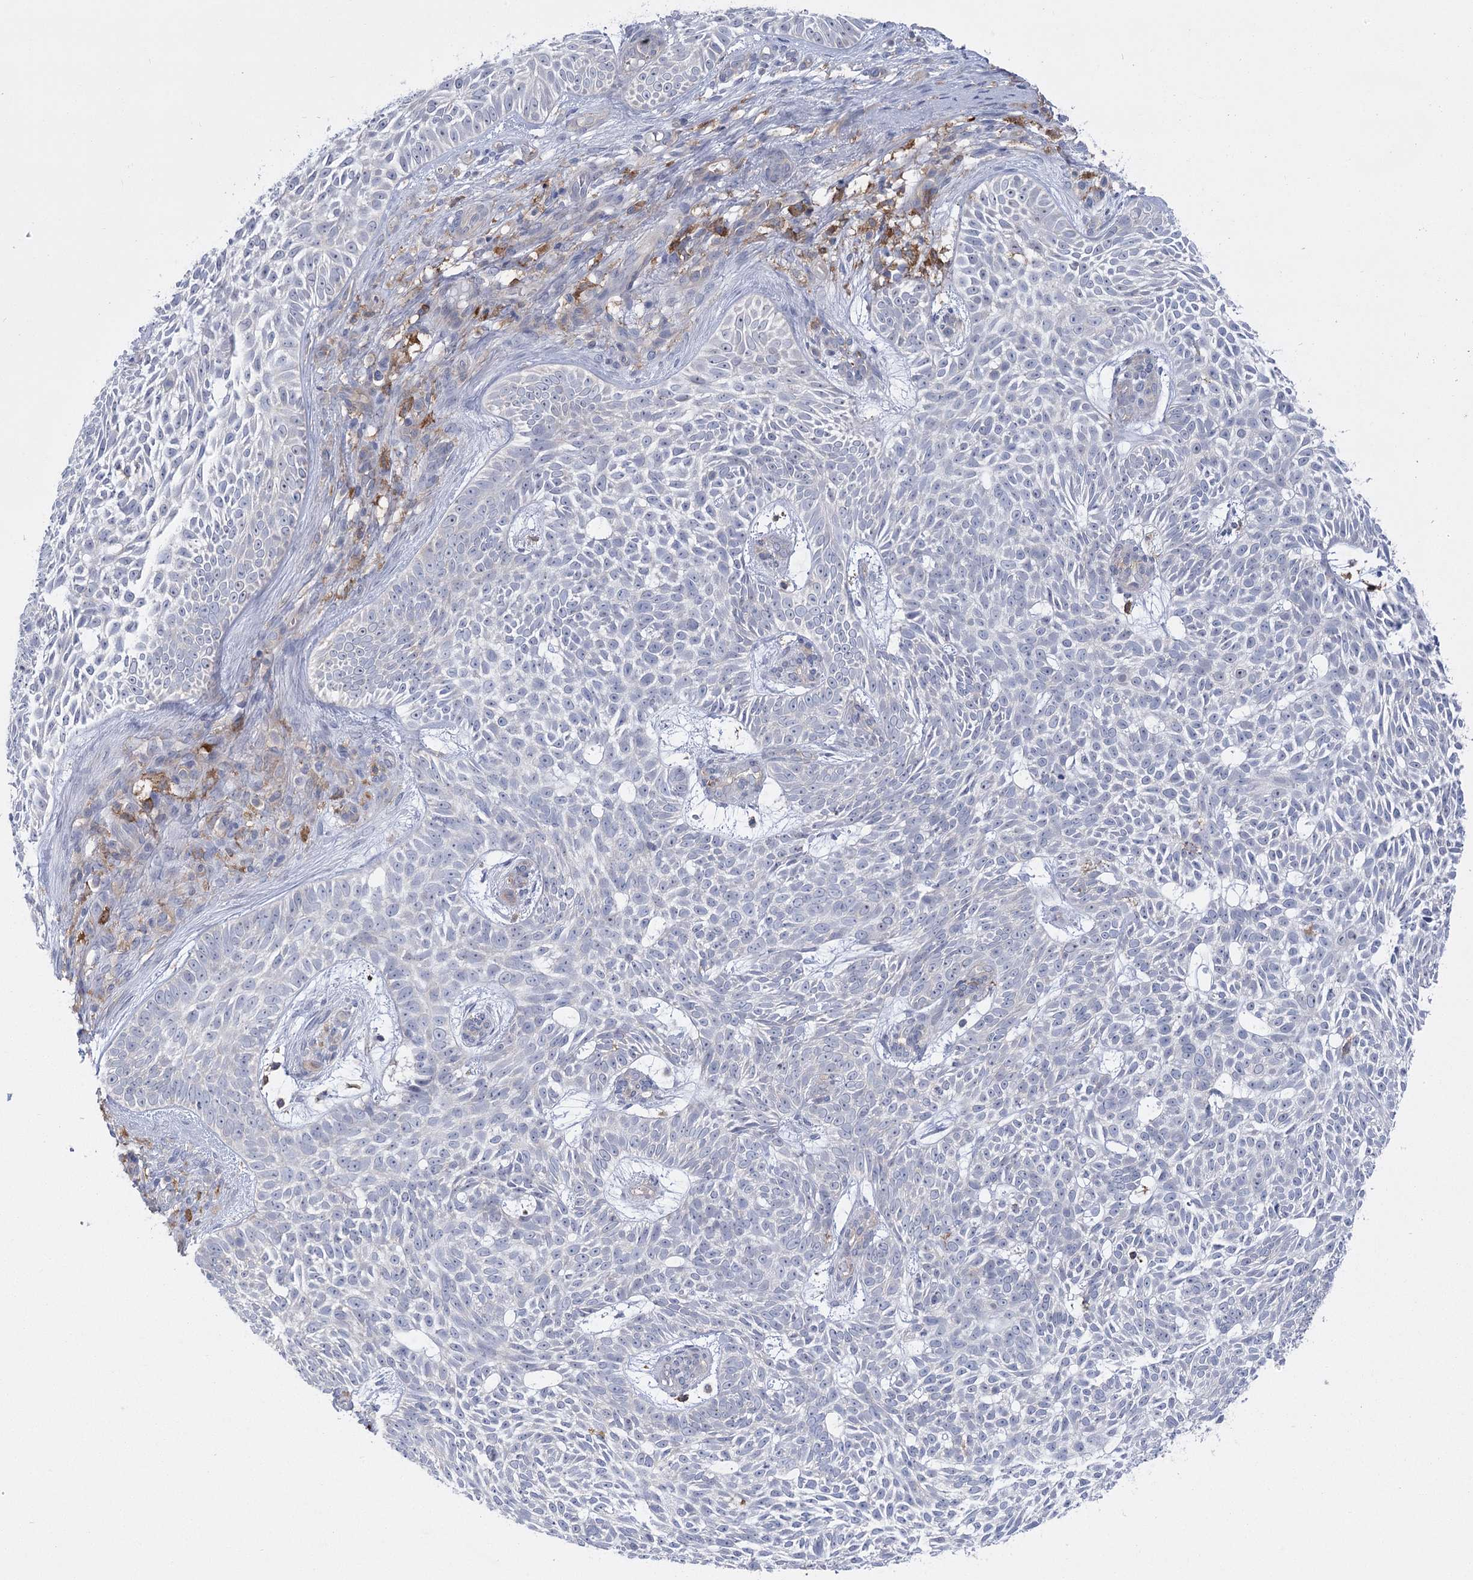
{"staining": {"intensity": "negative", "quantity": "none", "location": "none"}, "tissue": "skin cancer", "cell_type": "Tumor cells", "image_type": "cancer", "snomed": [{"axis": "morphology", "description": "Basal cell carcinoma"}, {"axis": "topography", "description": "Skin"}], "caption": "Immunohistochemistry of skin cancer (basal cell carcinoma) demonstrates no expression in tumor cells. (Stains: DAB immunohistochemistry (IHC) with hematoxylin counter stain, Microscopy: brightfield microscopy at high magnification).", "gene": "CCDC88A", "patient": {"sex": "male", "age": 75}}